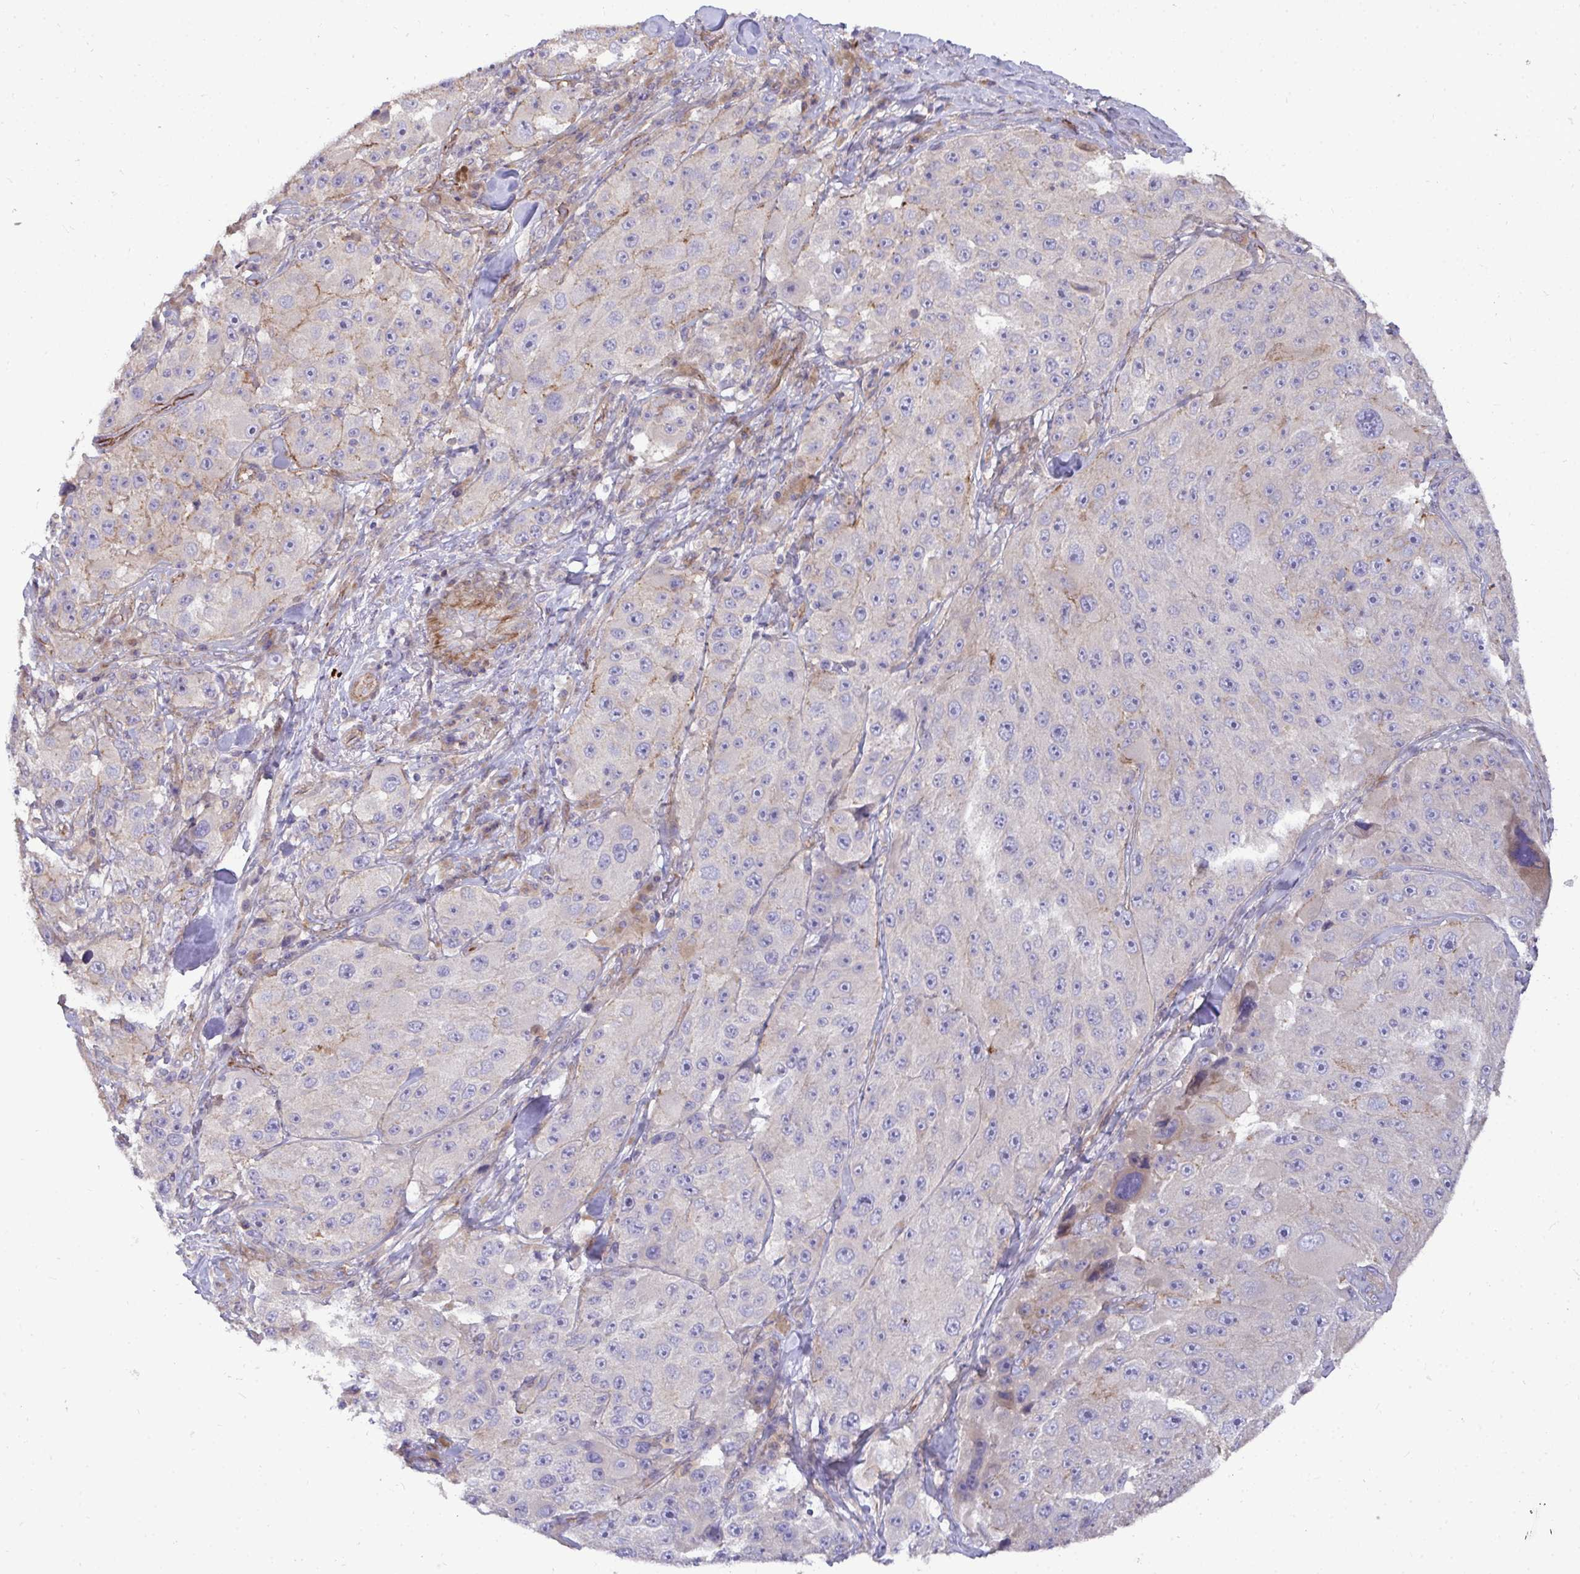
{"staining": {"intensity": "weak", "quantity": "<25%", "location": "cytoplasmic/membranous"}, "tissue": "melanoma", "cell_type": "Tumor cells", "image_type": "cancer", "snomed": [{"axis": "morphology", "description": "Malignant melanoma, Metastatic site"}, {"axis": "topography", "description": "Lymph node"}], "caption": "Tumor cells show no significant positivity in melanoma.", "gene": "SH2D1B", "patient": {"sex": "male", "age": 62}}